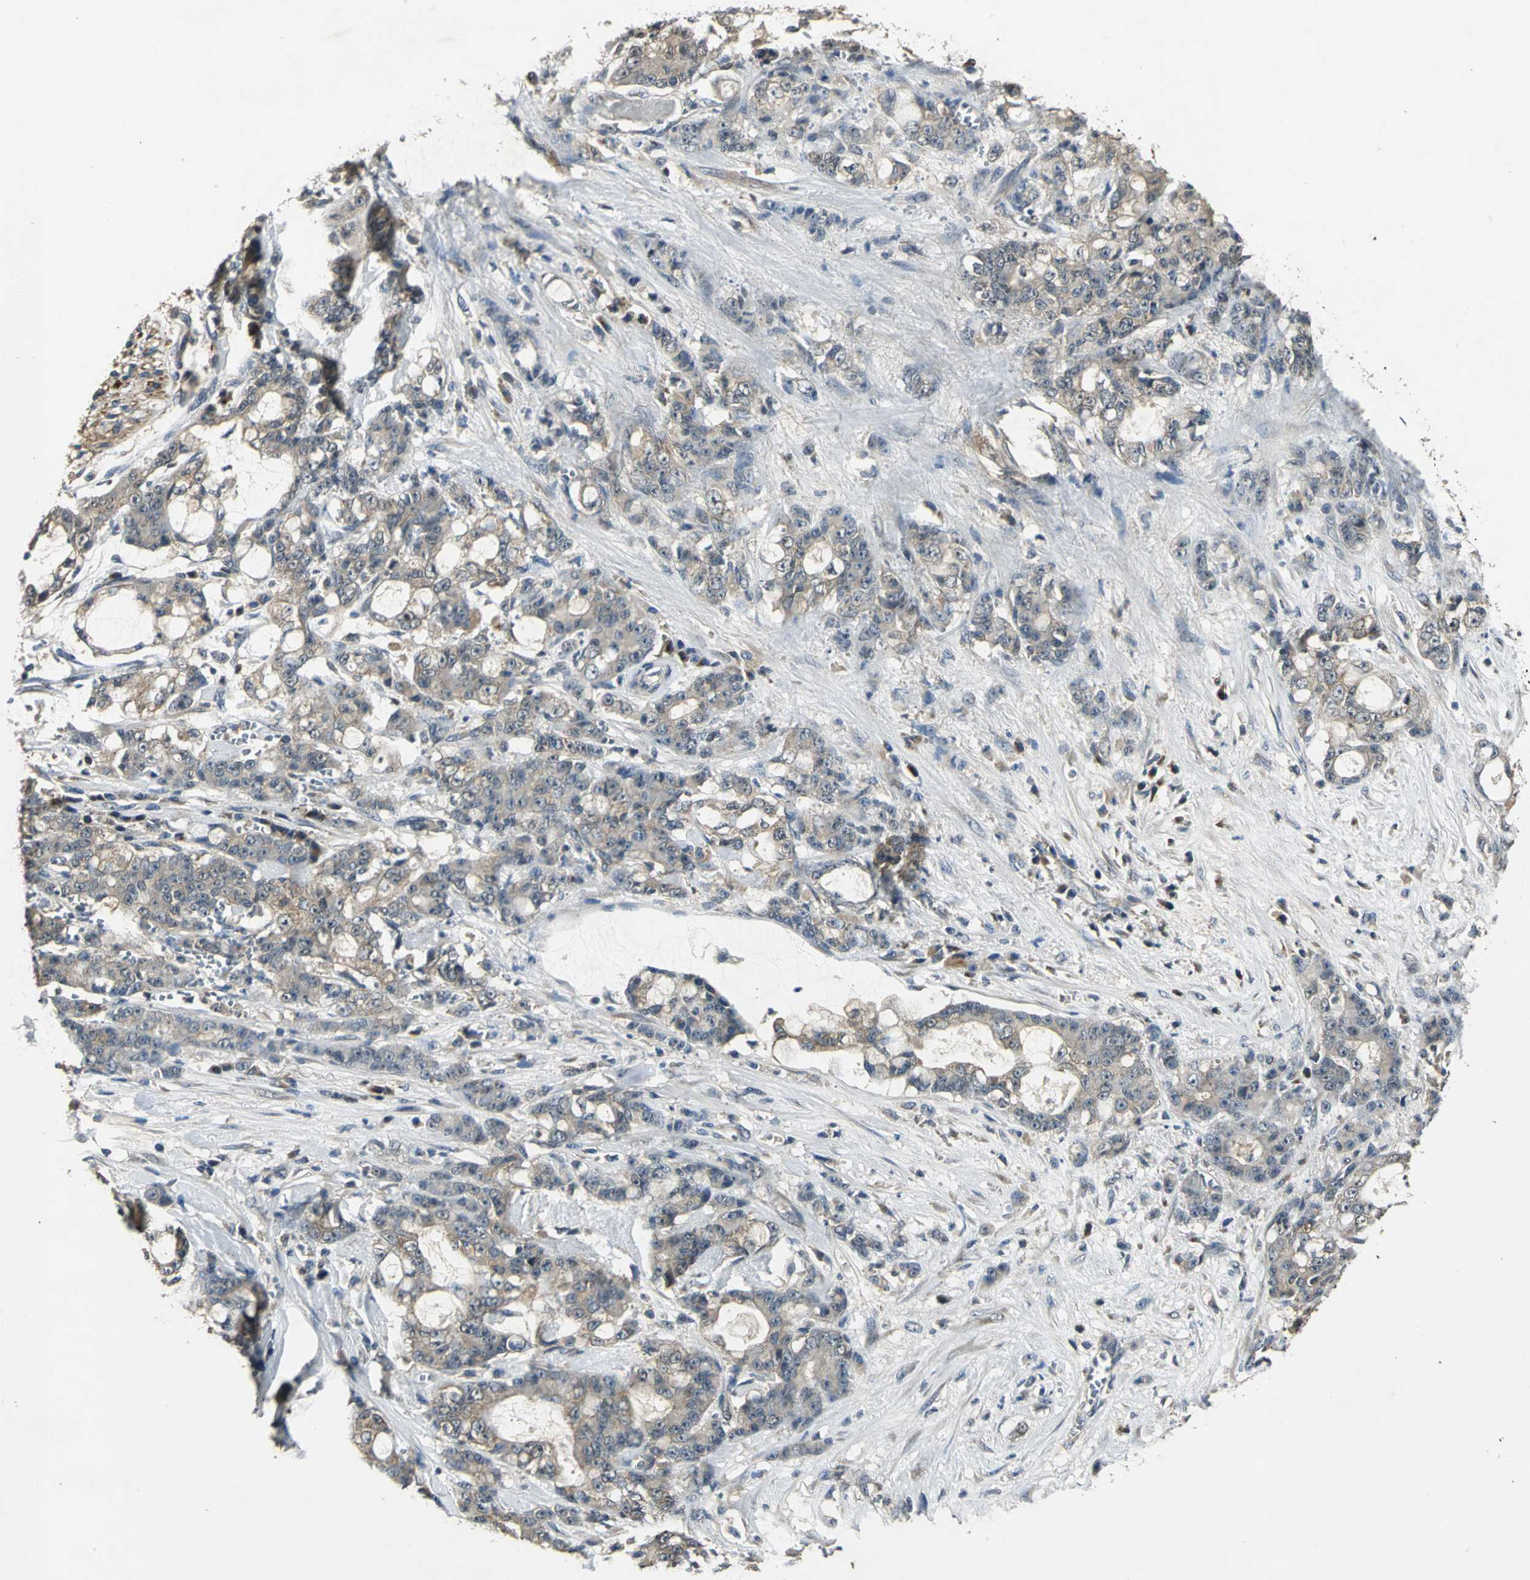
{"staining": {"intensity": "weak", "quantity": ">75%", "location": "cytoplasmic/membranous"}, "tissue": "pancreatic cancer", "cell_type": "Tumor cells", "image_type": "cancer", "snomed": [{"axis": "morphology", "description": "Adenocarcinoma, NOS"}, {"axis": "topography", "description": "Pancreas"}], "caption": "Protein analysis of pancreatic cancer tissue exhibits weak cytoplasmic/membranous positivity in about >75% of tumor cells.", "gene": "IRF3", "patient": {"sex": "female", "age": 73}}